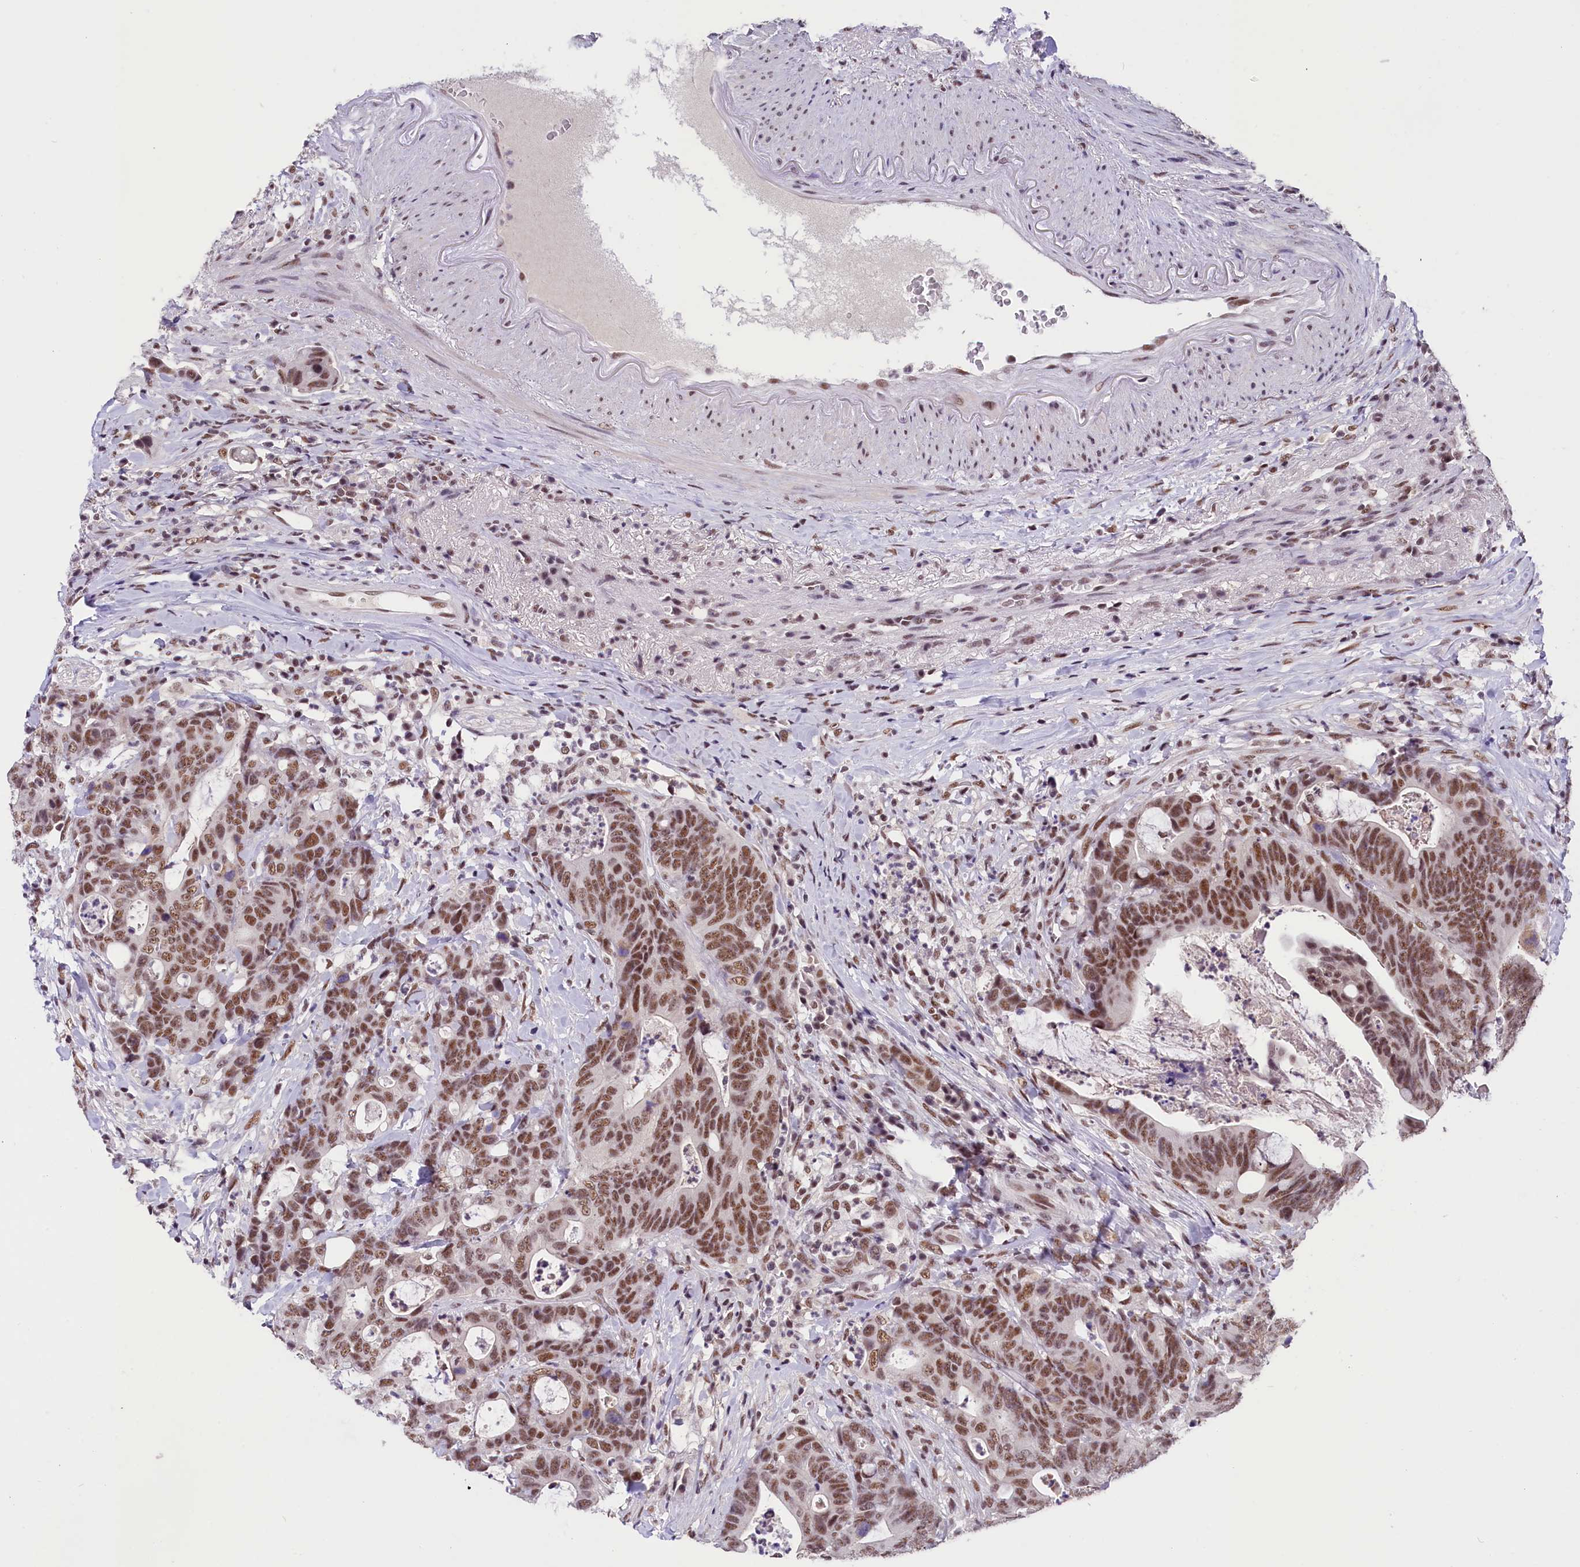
{"staining": {"intensity": "moderate", "quantity": ">75%", "location": "nuclear"}, "tissue": "colorectal cancer", "cell_type": "Tumor cells", "image_type": "cancer", "snomed": [{"axis": "morphology", "description": "Adenocarcinoma, NOS"}, {"axis": "topography", "description": "Colon"}], "caption": "Colorectal cancer (adenocarcinoma) stained with a brown dye exhibits moderate nuclear positive staining in about >75% of tumor cells.", "gene": "ZC3H4", "patient": {"sex": "female", "age": 82}}